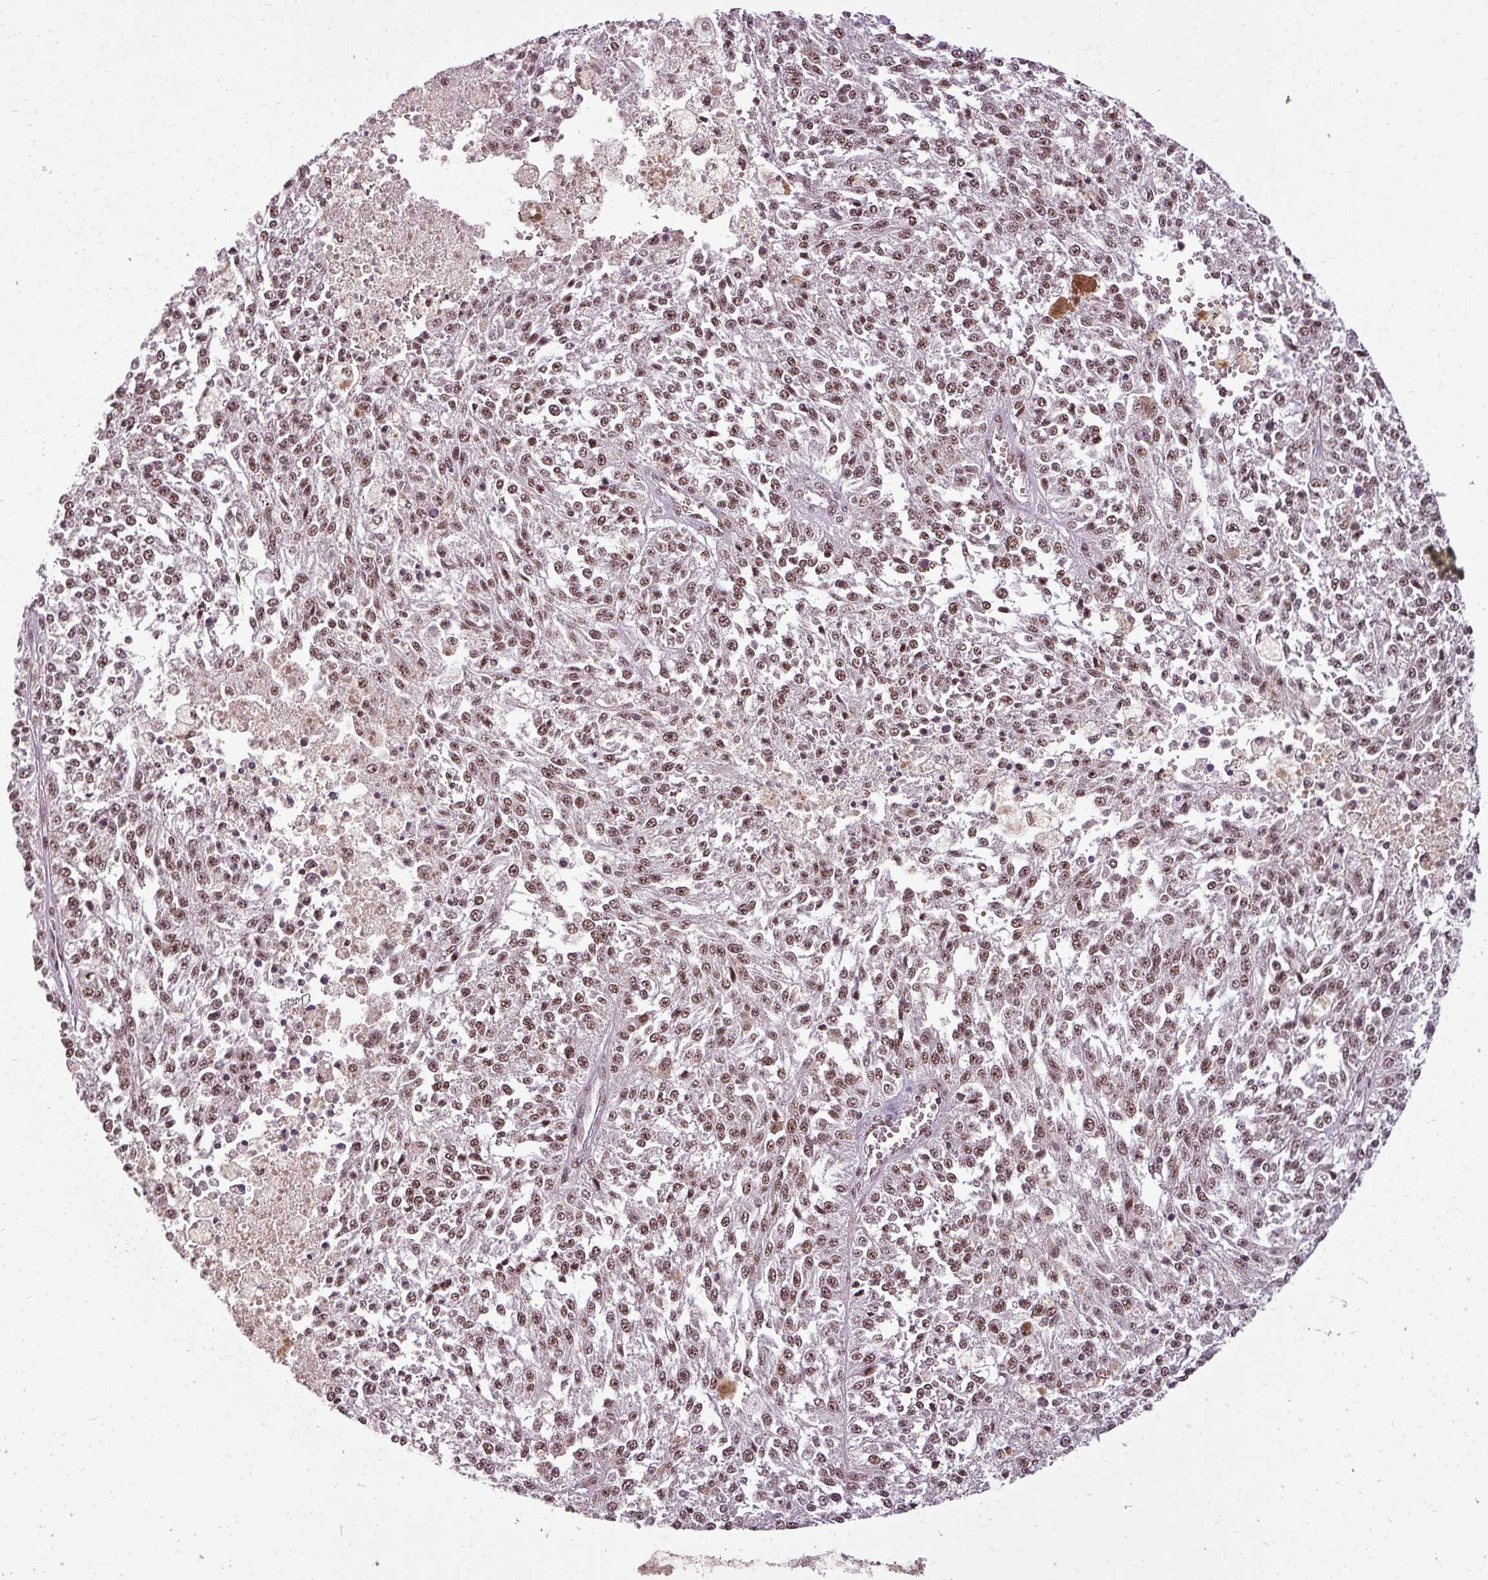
{"staining": {"intensity": "moderate", "quantity": ">75%", "location": "nuclear"}, "tissue": "melanoma", "cell_type": "Tumor cells", "image_type": "cancer", "snomed": [{"axis": "morphology", "description": "Malignant melanoma, NOS"}, {"axis": "topography", "description": "Skin"}], "caption": "Malignant melanoma stained with a protein marker exhibits moderate staining in tumor cells.", "gene": "BCAS3", "patient": {"sex": "female", "age": 64}}